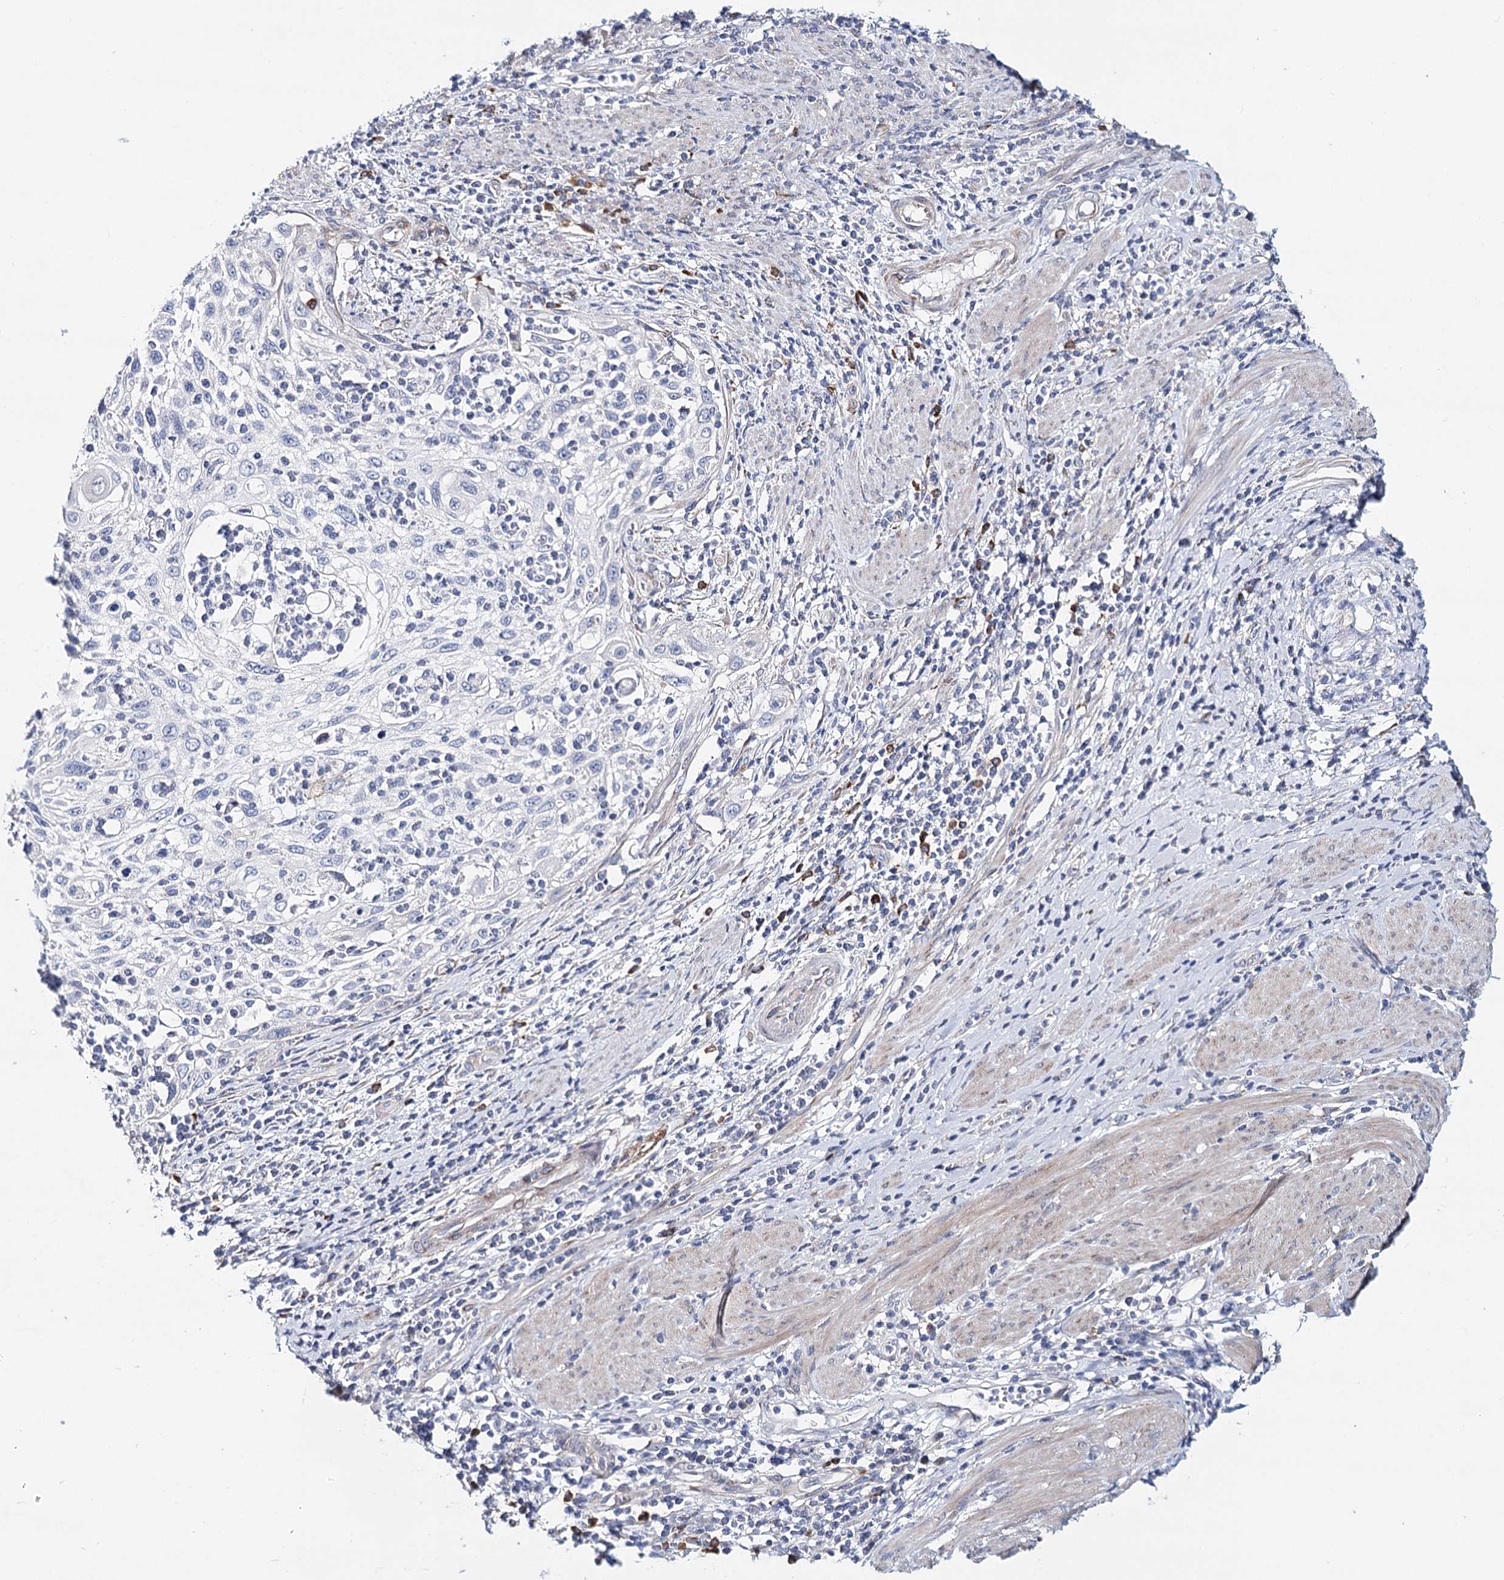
{"staining": {"intensity": "negative", "quantity": "none", "location": "none"}, "tissue": "cervical cancer", "cell_type": "Tumor cells", "image_type": "cancer", "snomed": [{"axis": "morphology", "description": "Squamous cell carcinoma, NOS"}, {"axis": "topography", "description": "Cervix"}], "caption": "Tumor cells show no significant protein staining in cervical squamous cell carcinoma.", "gene": "TEX12", "patient": {"sex": "female", "age": 70}}